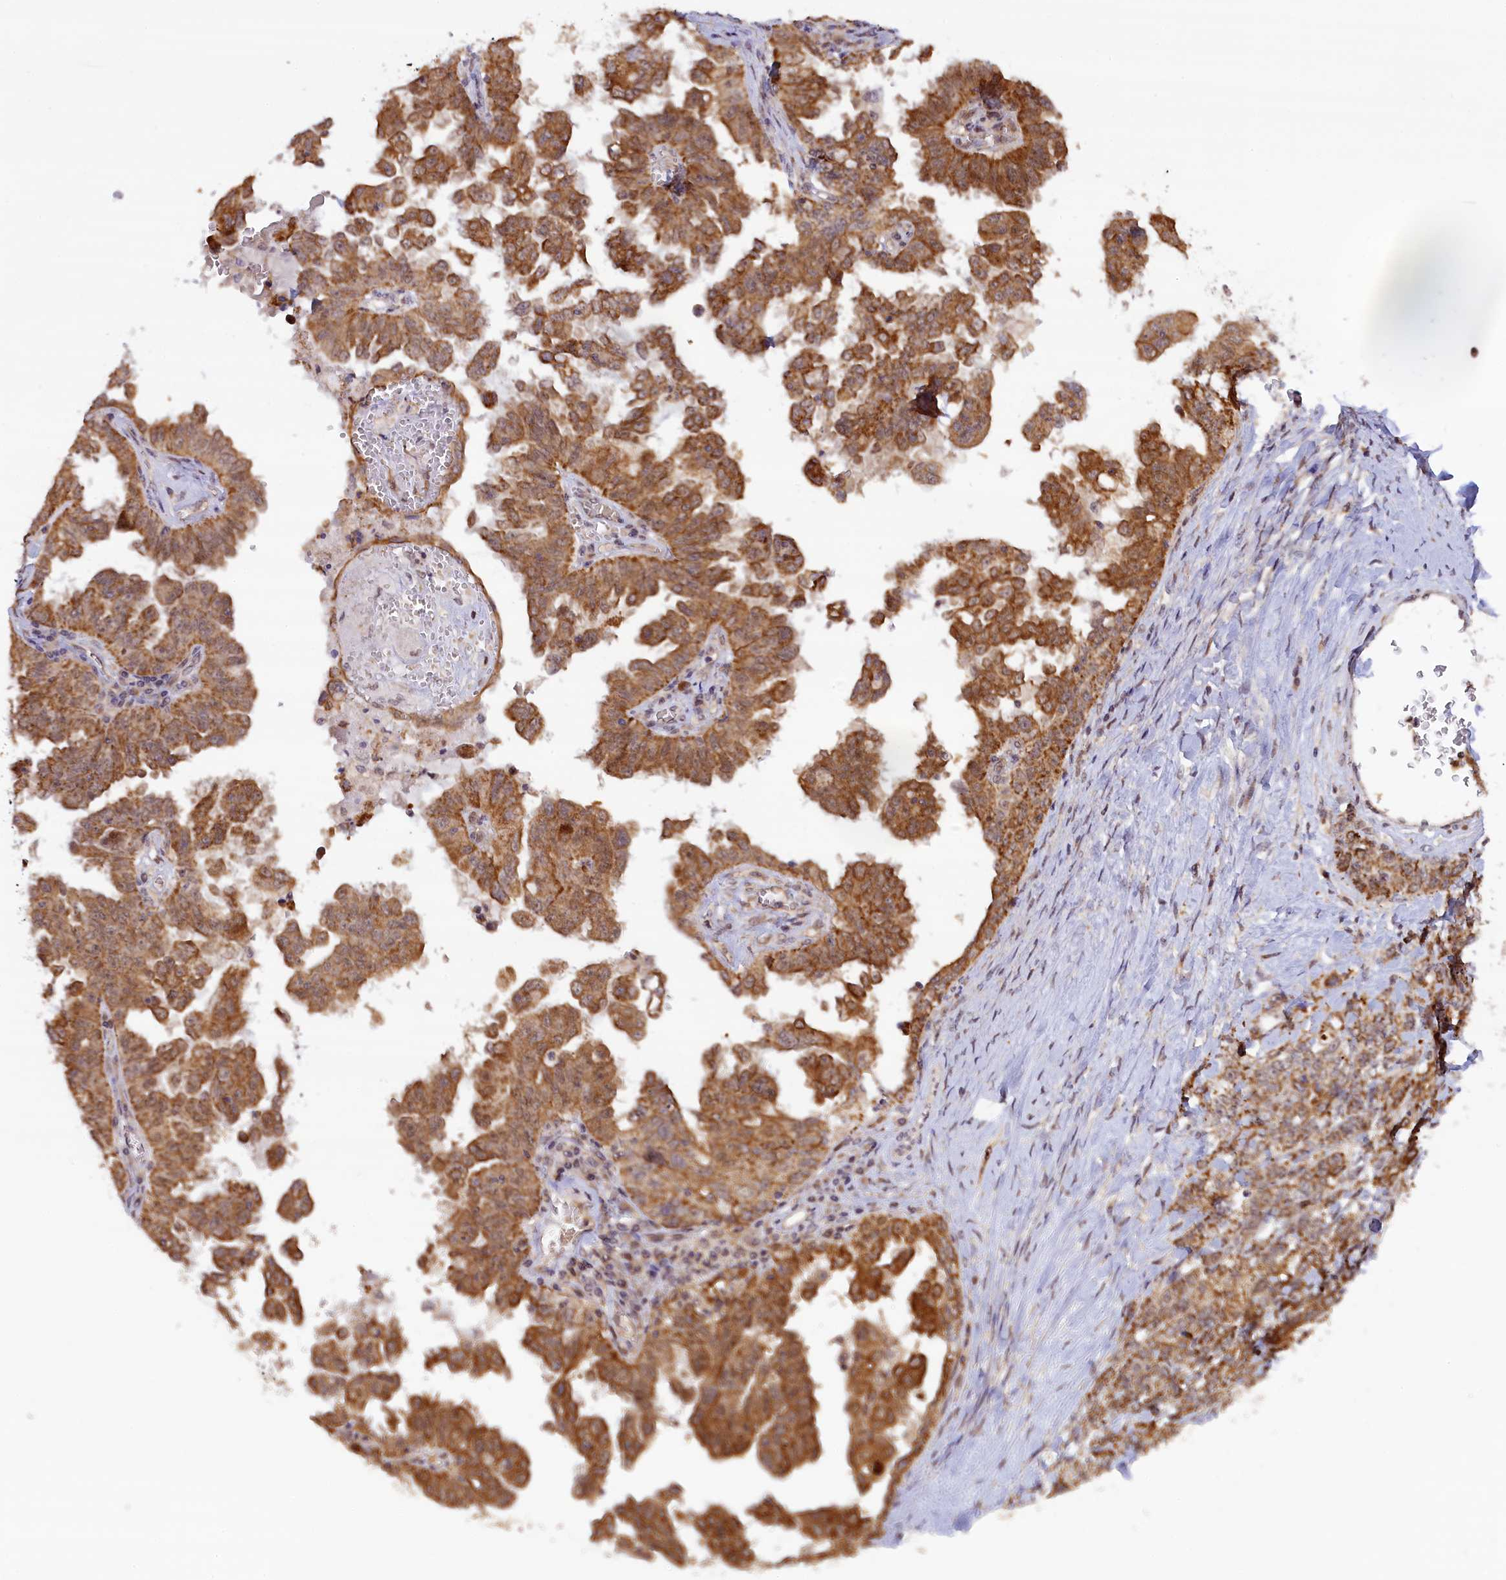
{"staining": {"intensity": "moderate", "quantity": ">75%", "location": "cytoplasmic/membranous"}, "tissue": "ovarian cancer", "cell_type": "Tumor cells", "image_type": "cancer", "snomed": [{"axis": "morphology", "description": "Carcinoma, endometroid"}, {"axis": "topography", "description": "Ovary"}], "caption": "Immunohistochemistry (DAB (3,3'-diaminobenzidine)) staining of human ovarian cancer demonstrates moderate cytoplasmic/membranous protein positivity in approximately >75% of tumor cells.", "gene": "CARD8", "patient": {"sex": "female", "age": 62}}